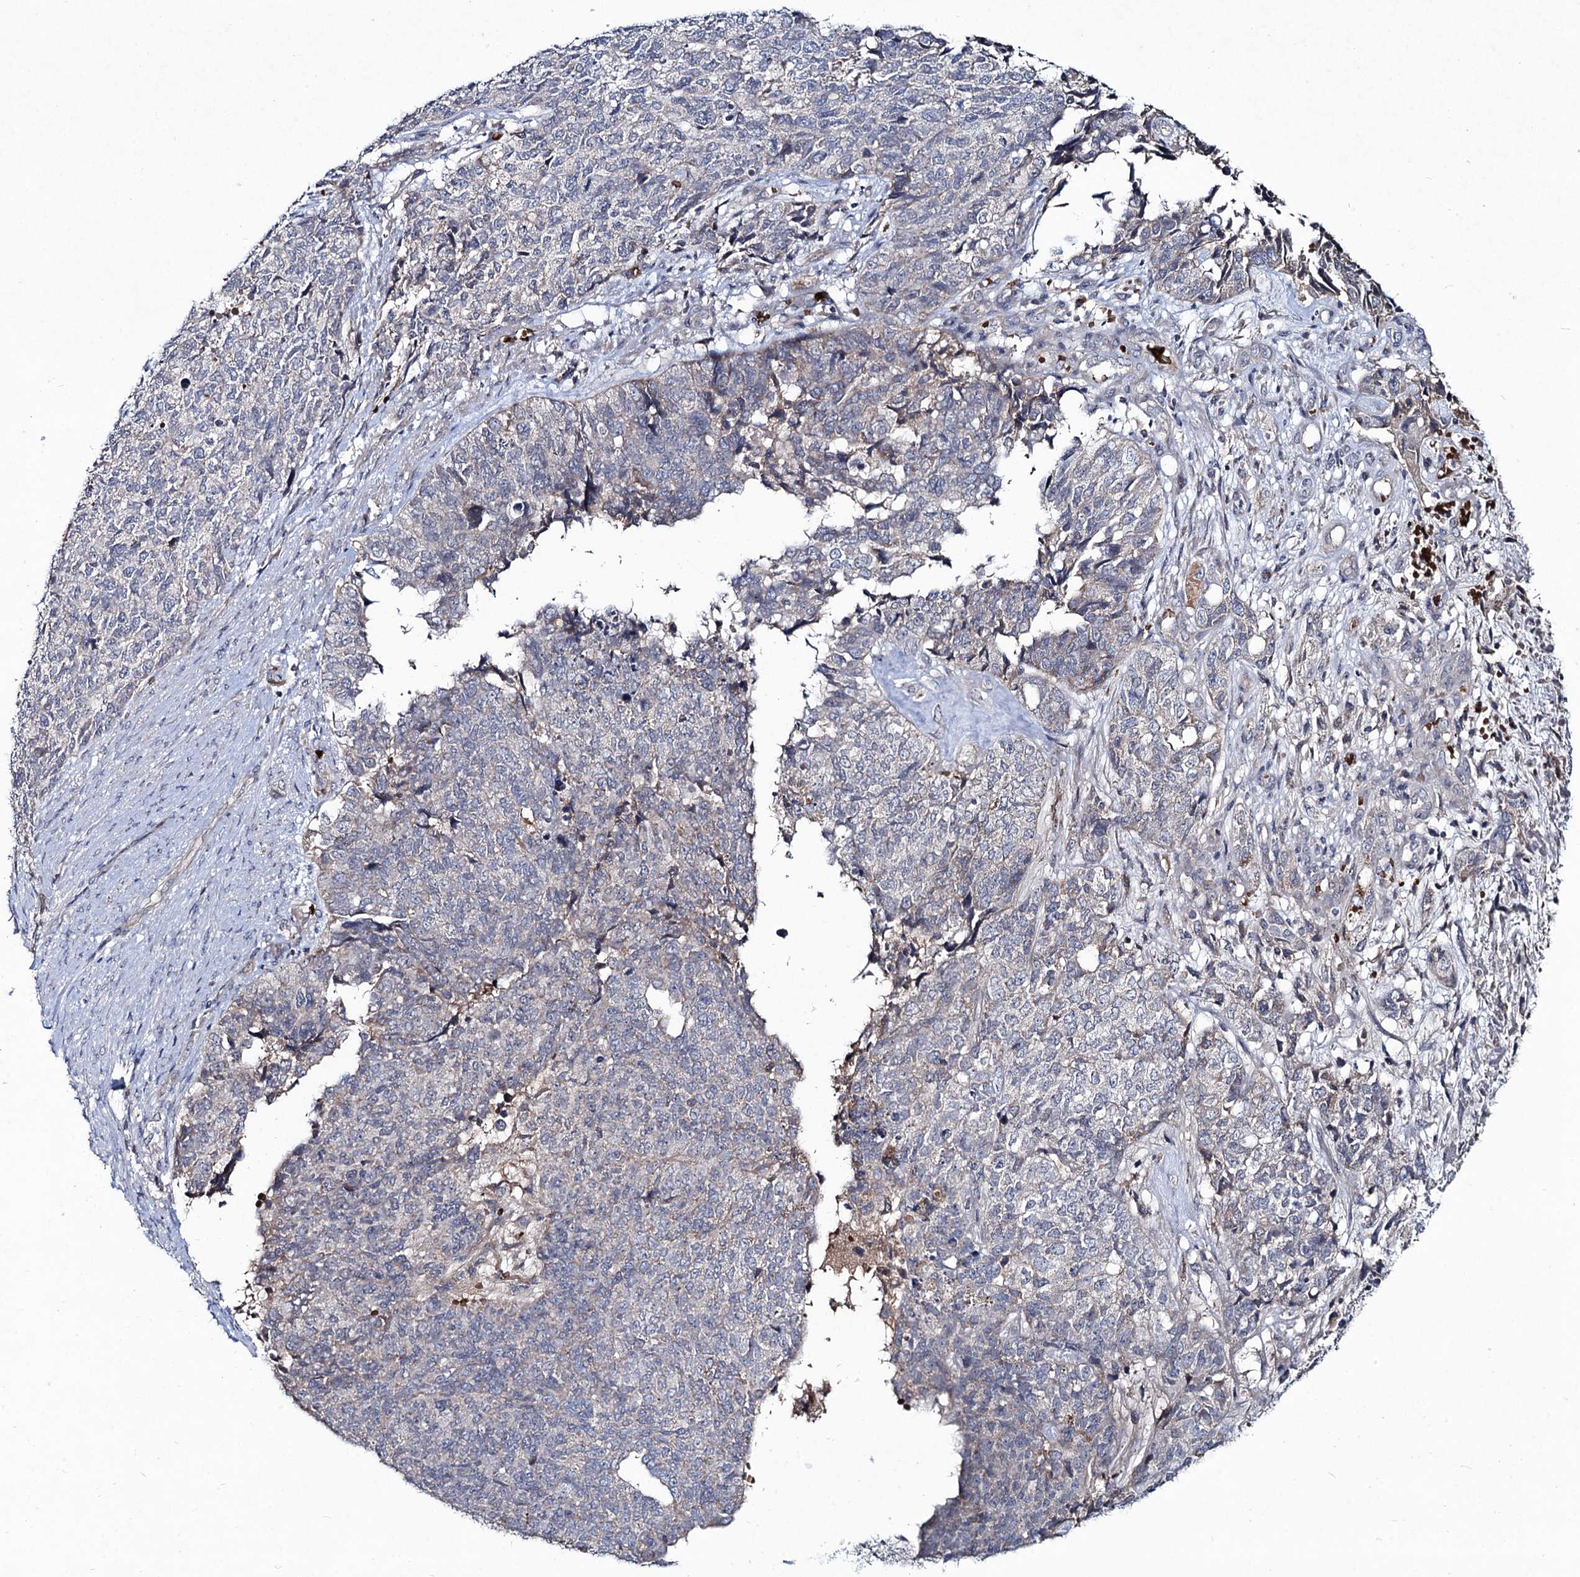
{"staining": {"intensity": "weak", "quantity": "<25%", "location": "cytoplasmic/membranous"}, "tissue": "cervical cancer", "cell_type": "Tumor cells", "image_type": "cancer", "snomed": [{"axis": "morphology", "description": "Squamous cell carcinoma, NOS"}, {"axis": "topography", "description": "Cervix"}], "caption": "This is an IHC photomicrograph of squamous cell carcinoma (cervical). There is no staining in tumor cells.", "gene": "RNF6", "patient": {"sex": "female", "age": 63}}